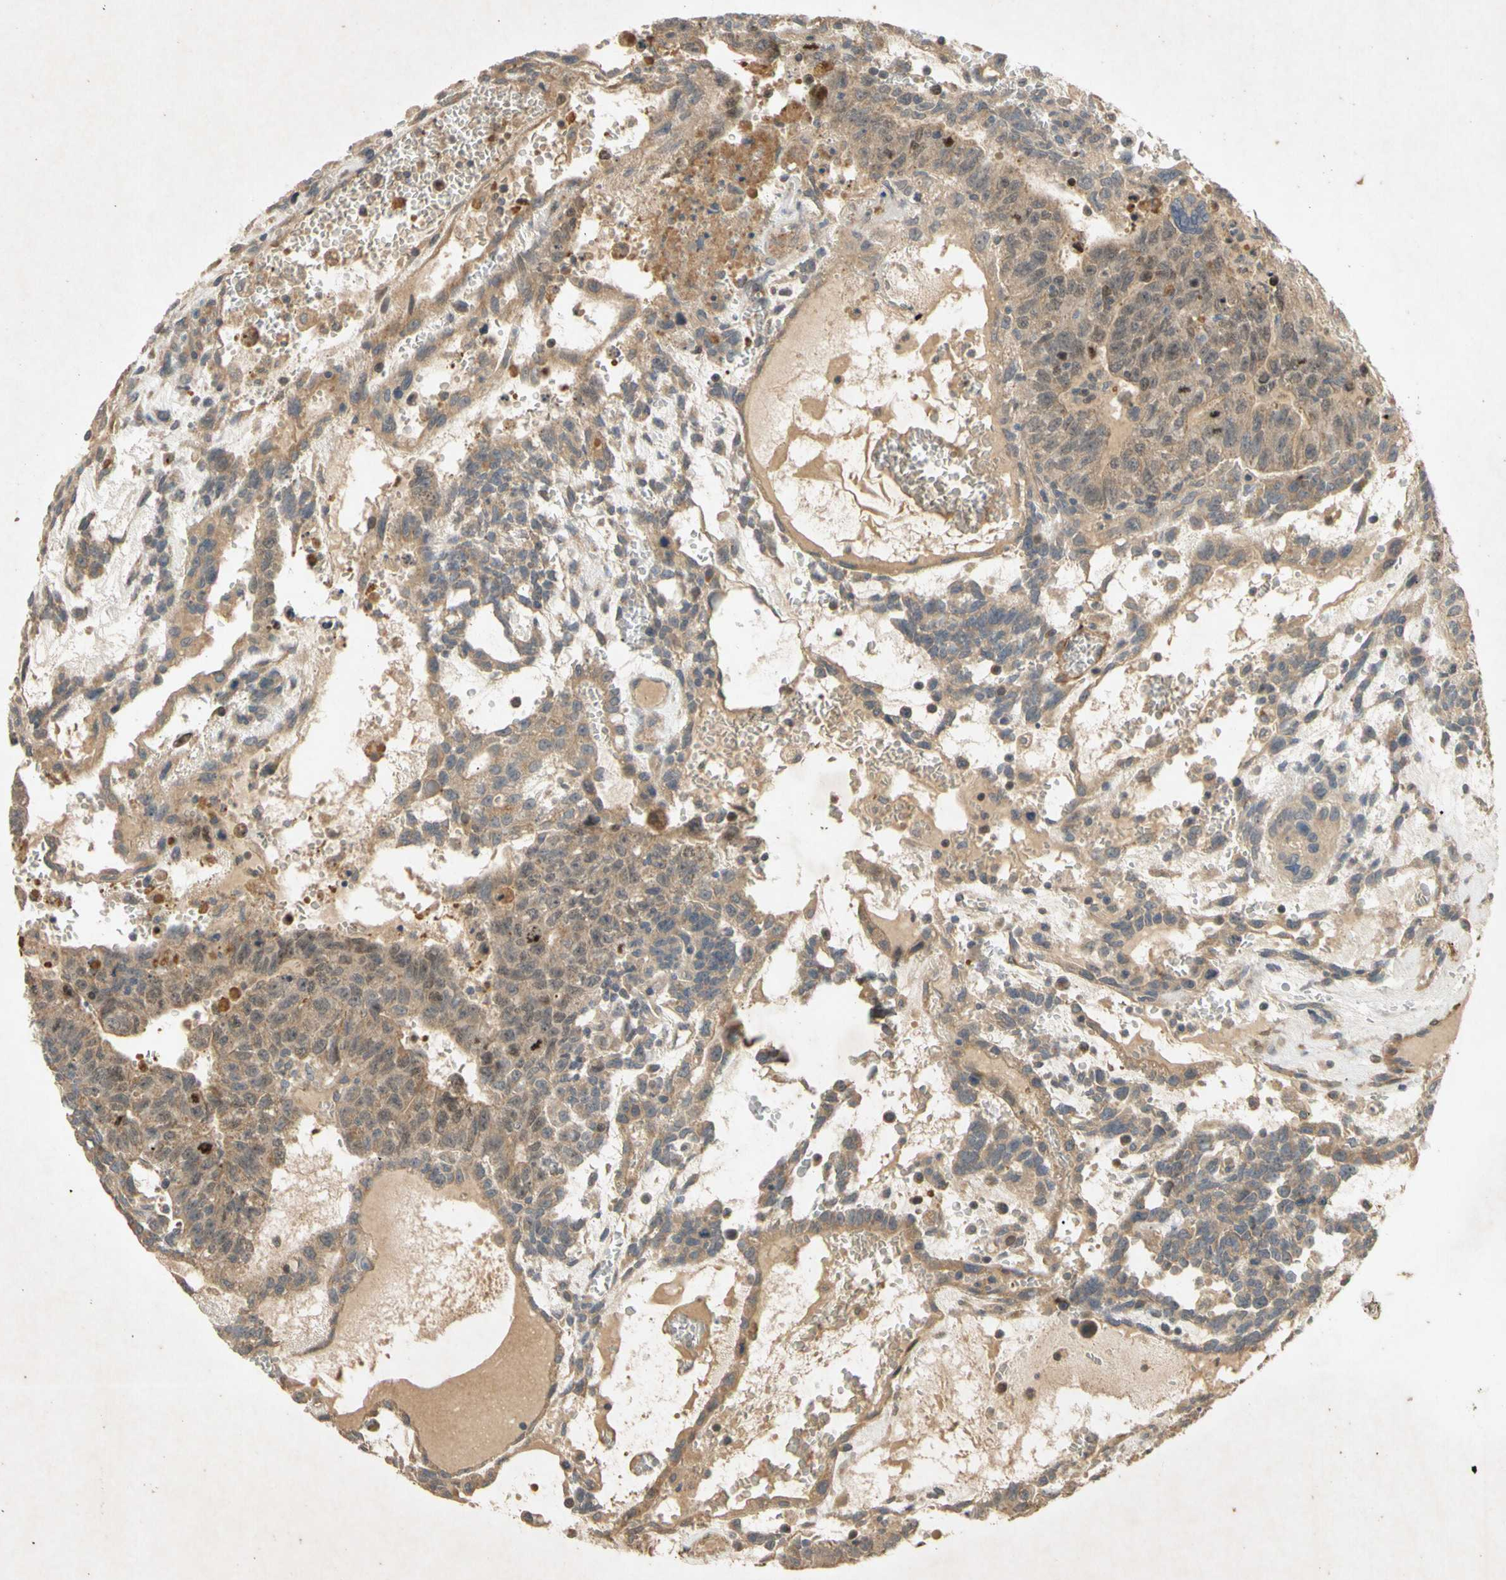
{"staining": {"intensity": "moderate", "quantity": ">75%", "location": "cytoplasmic/membranous"}, "tissue": "testis cancer", "cell_type": "Tumor cells", "image_type": "cancer", "snomed": [{"axis": "morphology", "description": "Seminoma, NOS"}, {"axis": "morphology", "description": "Carcinoma, Embryonal, NOS"}, {"axis": "topography", "description": "Testis"}], "caption": "Human testis seminoma stained for a protein (brown) displays moderate cytoplasmic/membranous positive staining in about >75% of tumor cells.", "gene": "PARD6A", "patient": {"sex": "male", "age": 52}}